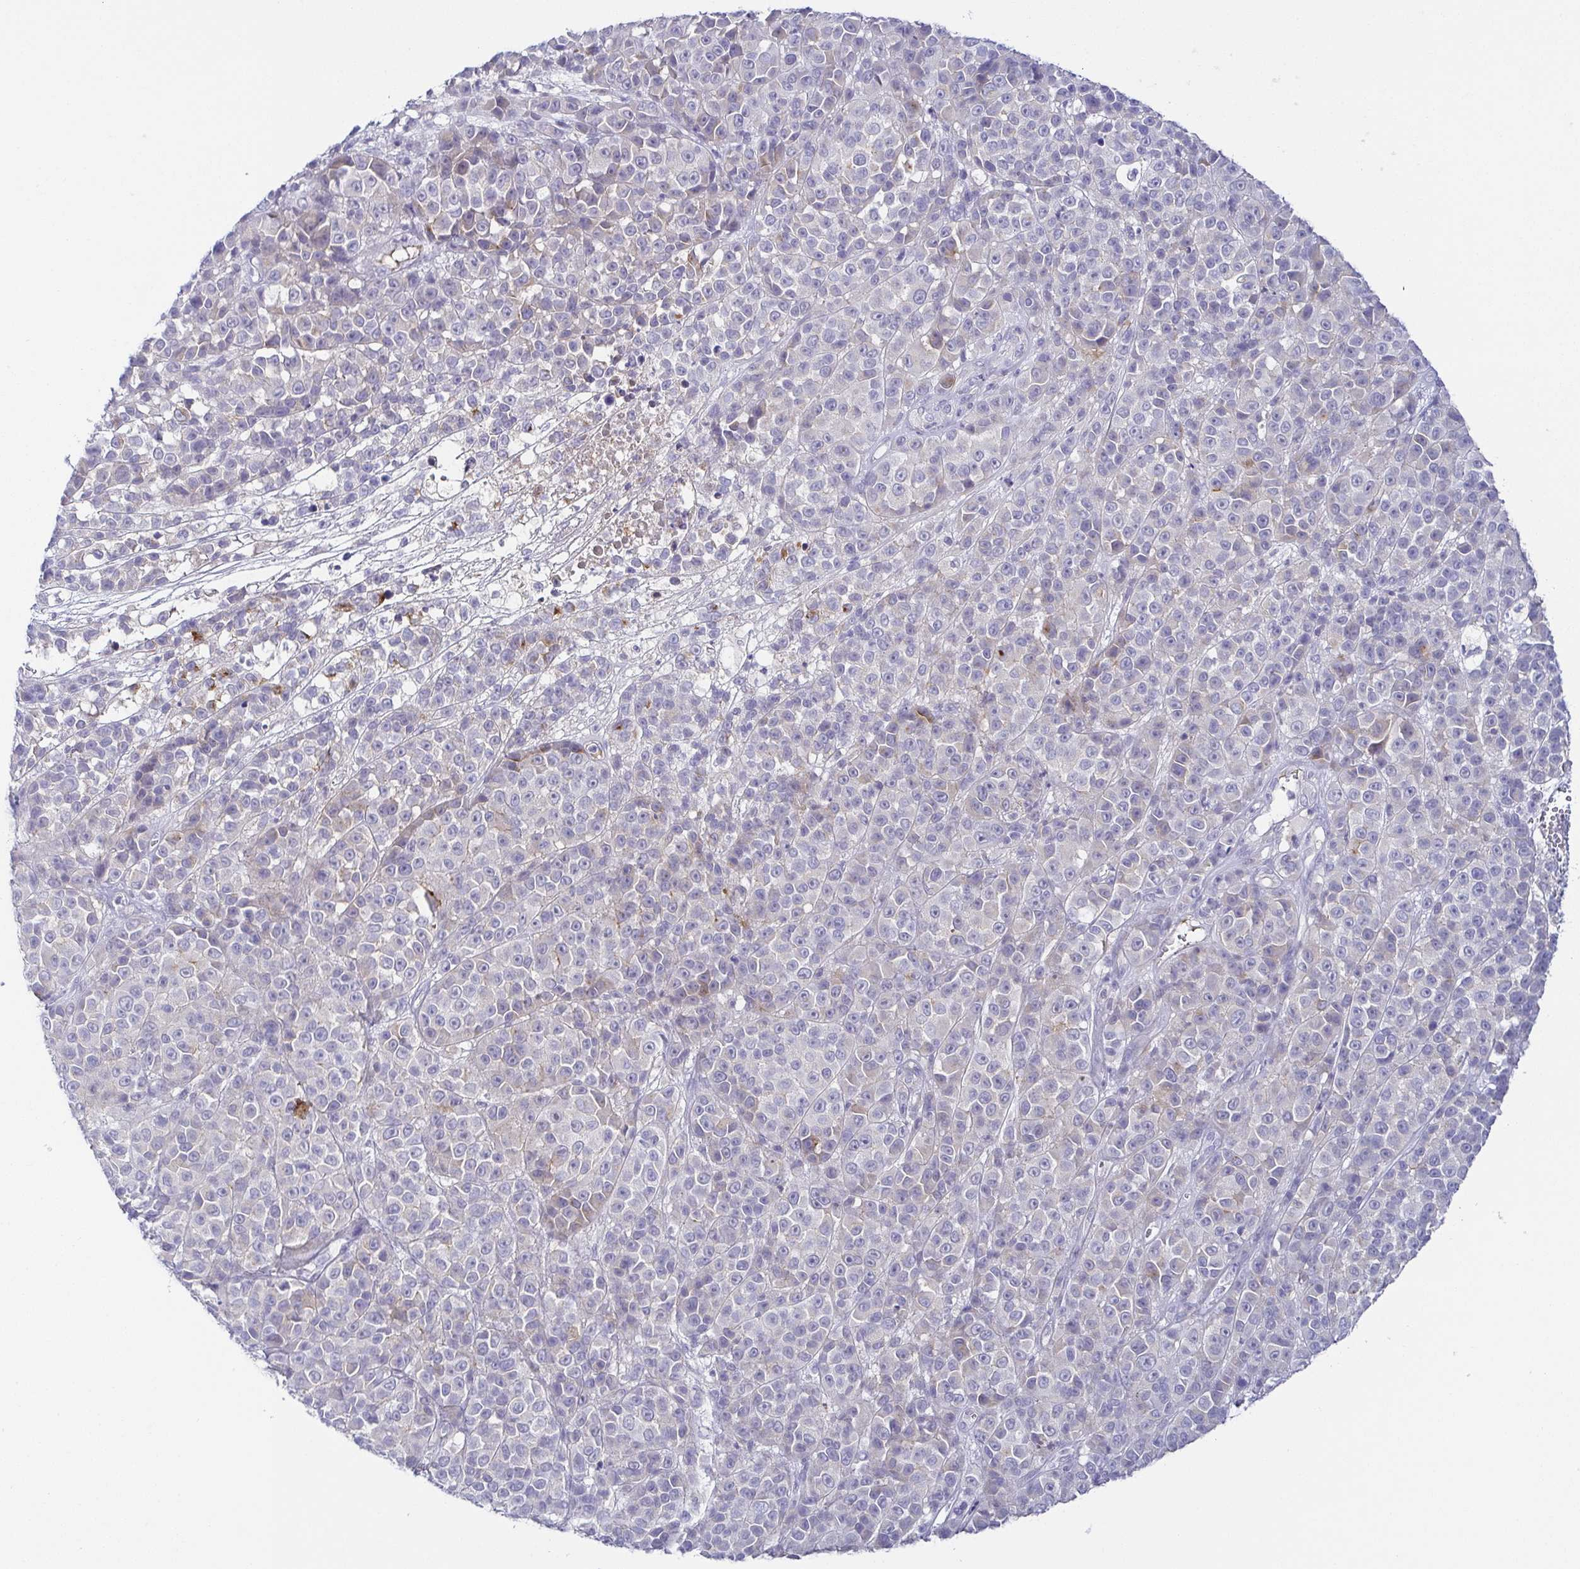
{"staining": {"intensity": "negative", "quantity": "none", "location": "none"}, "tissue": "melanoma", "cell_type": "Tumor cells", "image_type": "cancer", "snomed": [{"axis": "morphology", "description": "Malignant melanoma, NOS"}, {"axis": "topography", "description": "Skin"}, {"axis": "topography", "description": "Skin of back"}], "caption": "A histopathology image of human melanoma is negative for staining in tumor cells. The staining is performed using DAB brown chromogen with nuclei counter-stained in using hematoxylin.", "gene": "RNASE7", "patient": {"sex": "male", "age": 91}}